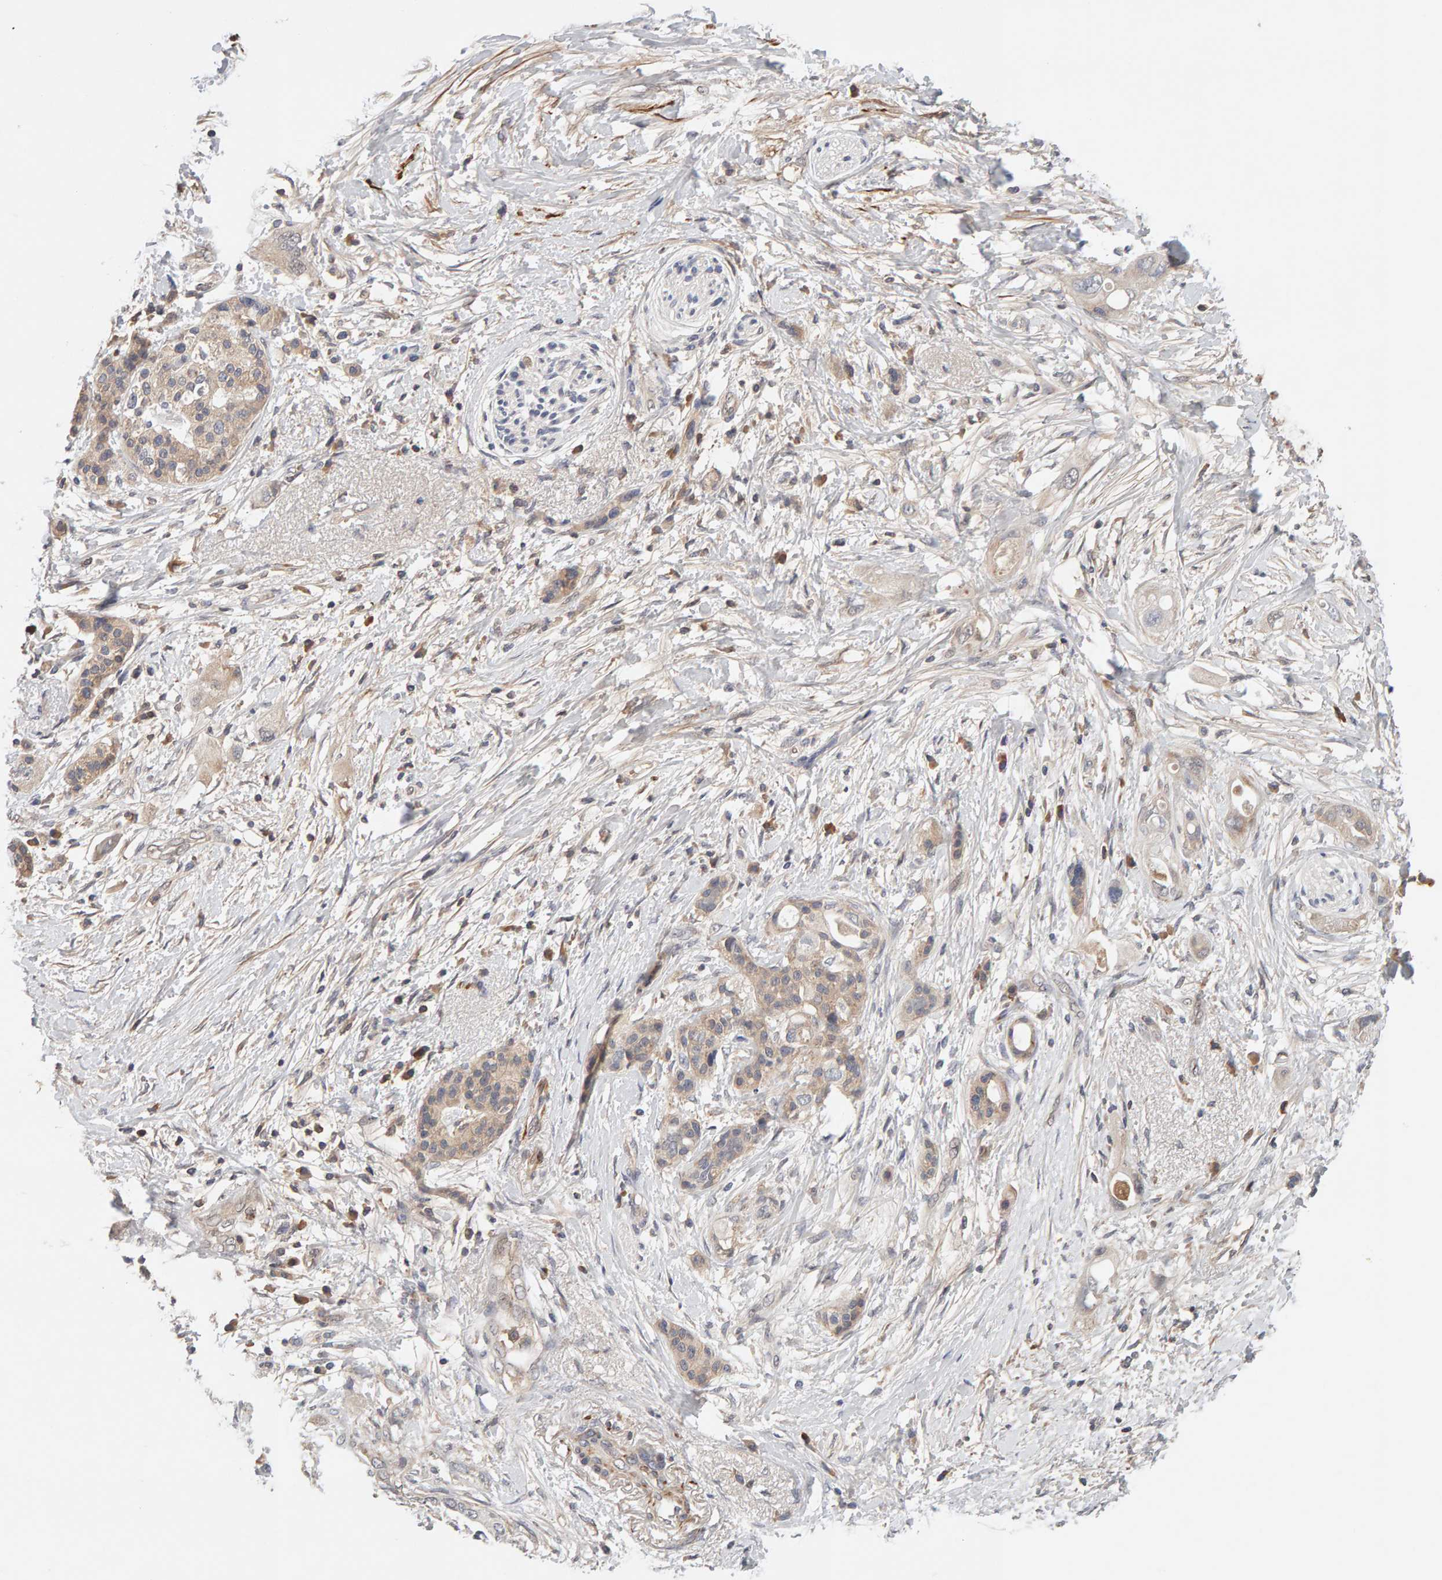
{"staining": {"intensity": "weak", "quantity": ">75%", "location": "cytoplasmic/membranous"}, "tissue": "pancreatic cancer", "cell_type": "Tumor cells", "image_type": "cancer", "snomed": [{"axis": "morphology", "description": "Adenocarcinoma, NOS"}, {"axis": "topography", "description": "Pancreas"}], "caption": "Protein expression analysis of human pancreatic cancer (adenocarcinoma) reveals weak cytoplasmic/membranous expression in approximately >75% of tumor cells.", "gene": "NUDCD1", "patient": {"sex": "female", "age": 56}}